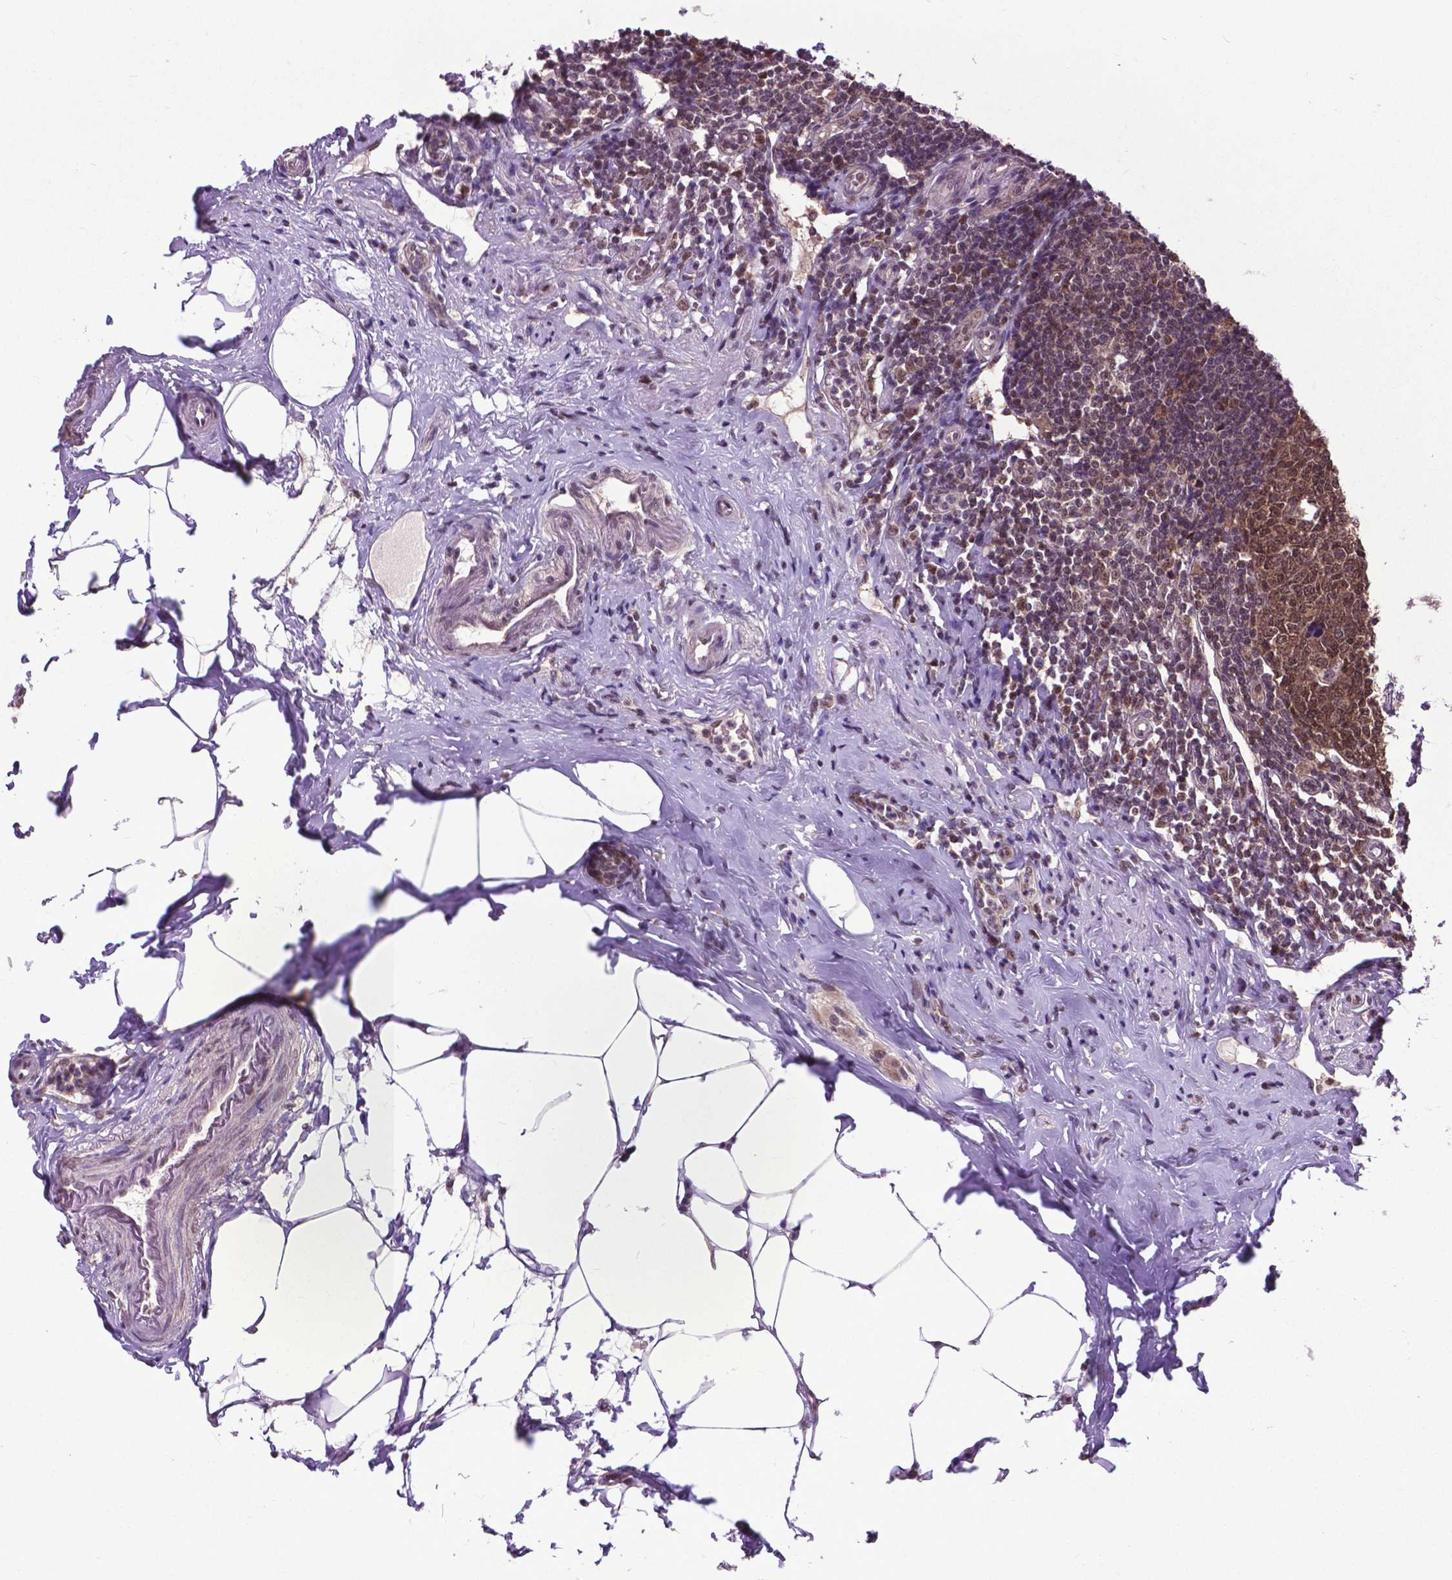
{"staining": {"intensity": "moderate", "quantity": ">75%", "location": "cytoplasmic/membranous,nuclear"}, "tissue": "appendix", "cell_type": "Glandular cells", "image_type": "normal", "snomed": [{"axis": "morphology", "description": "Normal tissue, NOS"}, {"axis": "morphology", "description": "Carcinoma, endometroid"}, {"axis": "topography", "description": "Appendix"}, {"axis": "topography", "description": "Colon"}], "caption": "Normal appendix shows moderate cytoplasmic/membranous,nuclear expression in about >75% of glandular cells, visualized by immunohistochemistry.", "gene": "FAF1", "patient": {"sex": "female", "age": 60}}